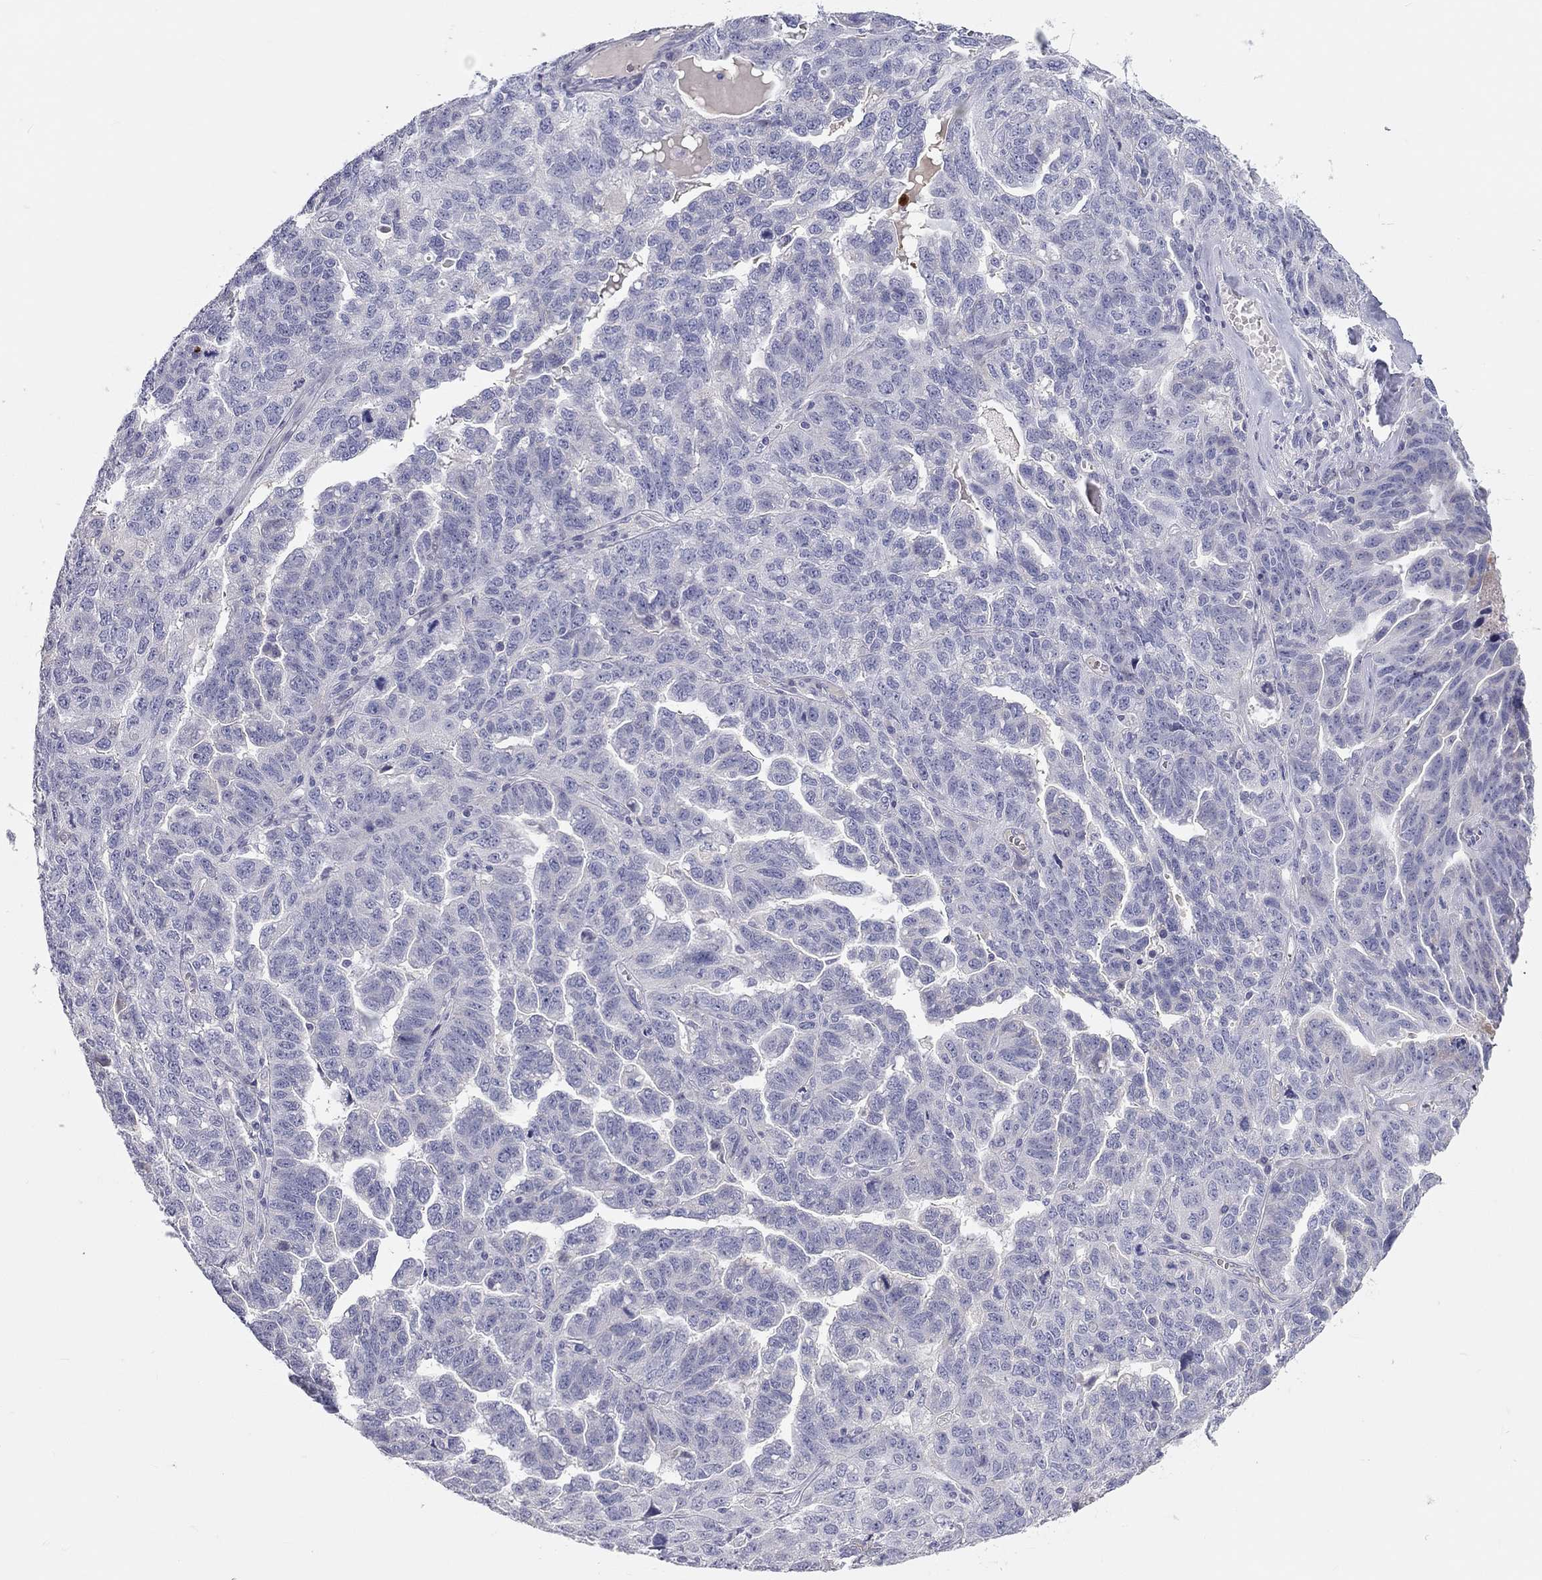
{"staining": {"intensity": "negative", "quantity": "none", "location": "none"}, "tissue": "ovarian cancer", "cell_type": "Tumor cells", "image_type": "cancer", "snomed": [{"axis": "morphology", "description": "Cystadenocarcinoma, serous, NOS"}, {"axis": "topography", "description": "Ovary"}], "caption": "High magnification brightfield microscopy of serous cystadenocarcinoma (ovarian) stained with DAB (brown) and counterstained with hematoxylin (blue): tumor cells show no significant positivity.", "gene": "ST7L", "patient": {"sex": "female", "age": 71}}